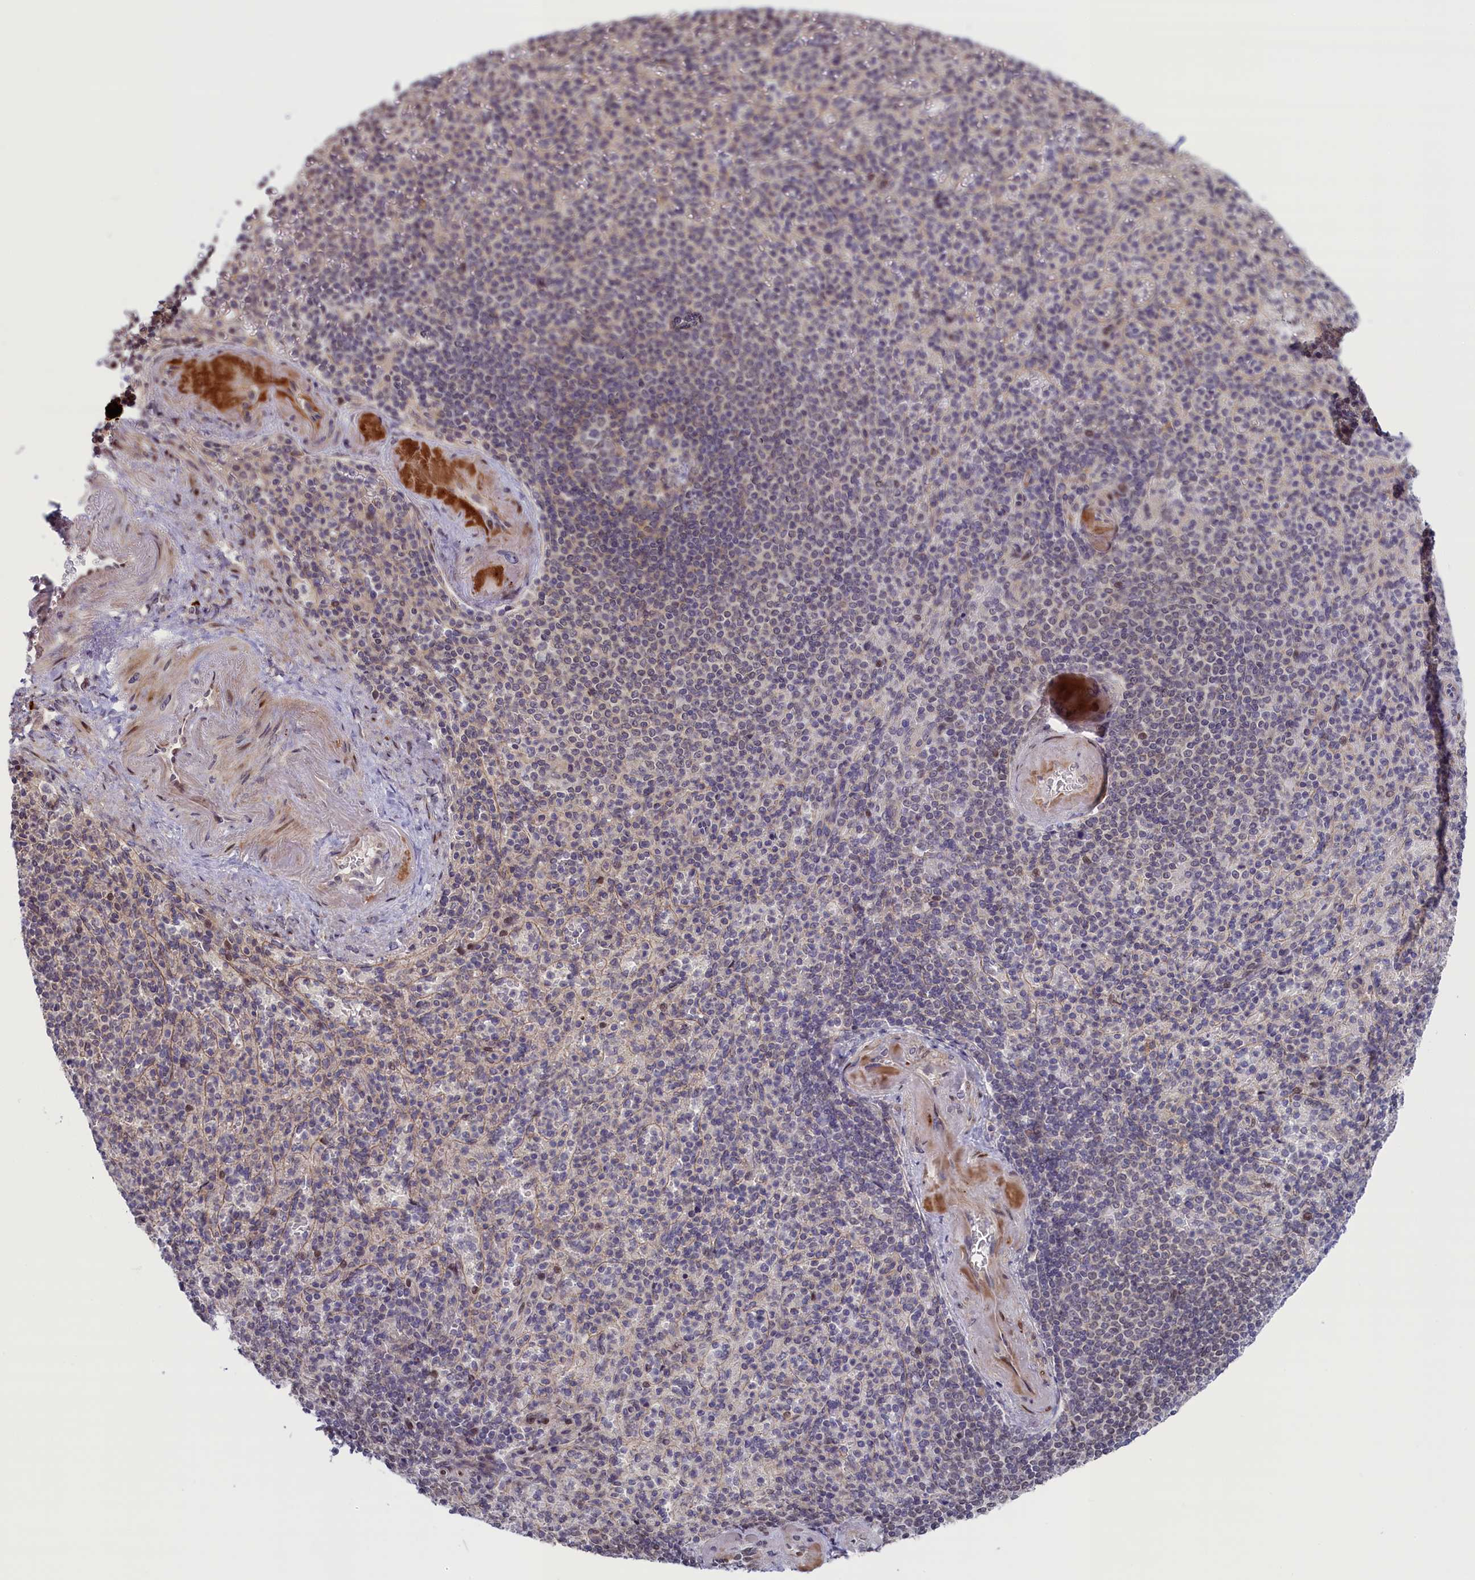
{"staining": {"intensity": "negative", "quantity": "none", "location": "none"}, "tissue": "spleen", "cell_type": "Cells in red pulp", "image_type": "normal", "snomed": [{"axis": "morphology", "description": "Normal tissue, NOS"}, {"axis": "topography", "description": "Spleen"}], "caption": "DAB immunohistochemical staining of unremarkable human spleen displays no significant expression in cells in red pulp.", "gene": "CCL23", "patient": {"sex": "female", "age": 74}}